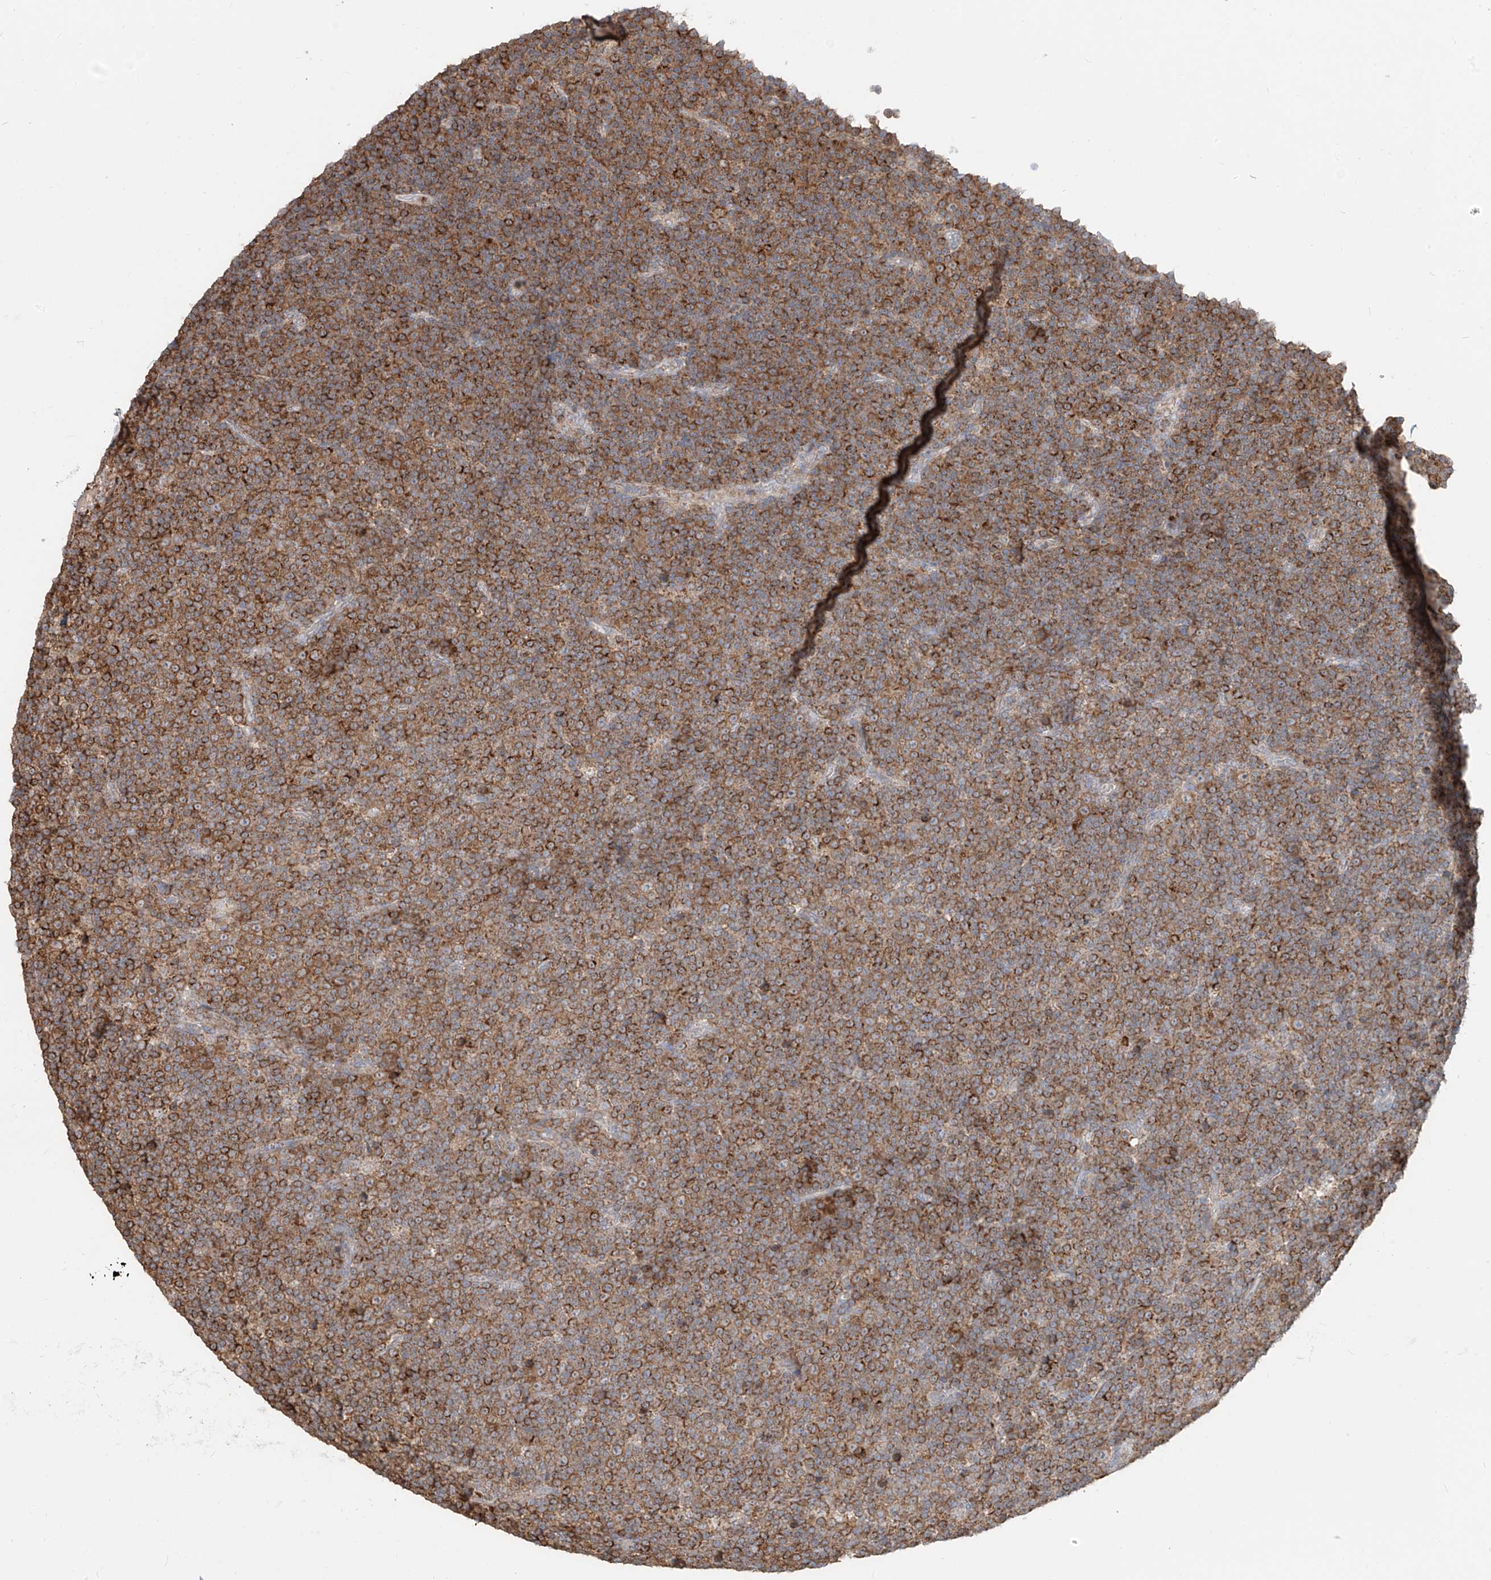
{"staining": {"intensity": "strong", "quantity": ">75%", "location": "cytoplasmic/membranous"}, "tissue": "lymphoma", "cell_type": "Tumor cells", "image_type": "cancer", "snomed": [{"axis": "morphology", "description": "Malignant lymphoma, non-Hodgkin's type, Low grade"}, {"axis": "topography", "description": "Lymph node"}], "caption": "There is high levels of strong cytoplasmic/membranous positivity in tumor cells of malignant lymphoma, non-Hodgkin's type (low-grade), as demonstrated by immunohistochemical staining (brown color).", "gene": "ETHE1", "patient": {"sex": "female", "age": 67}}